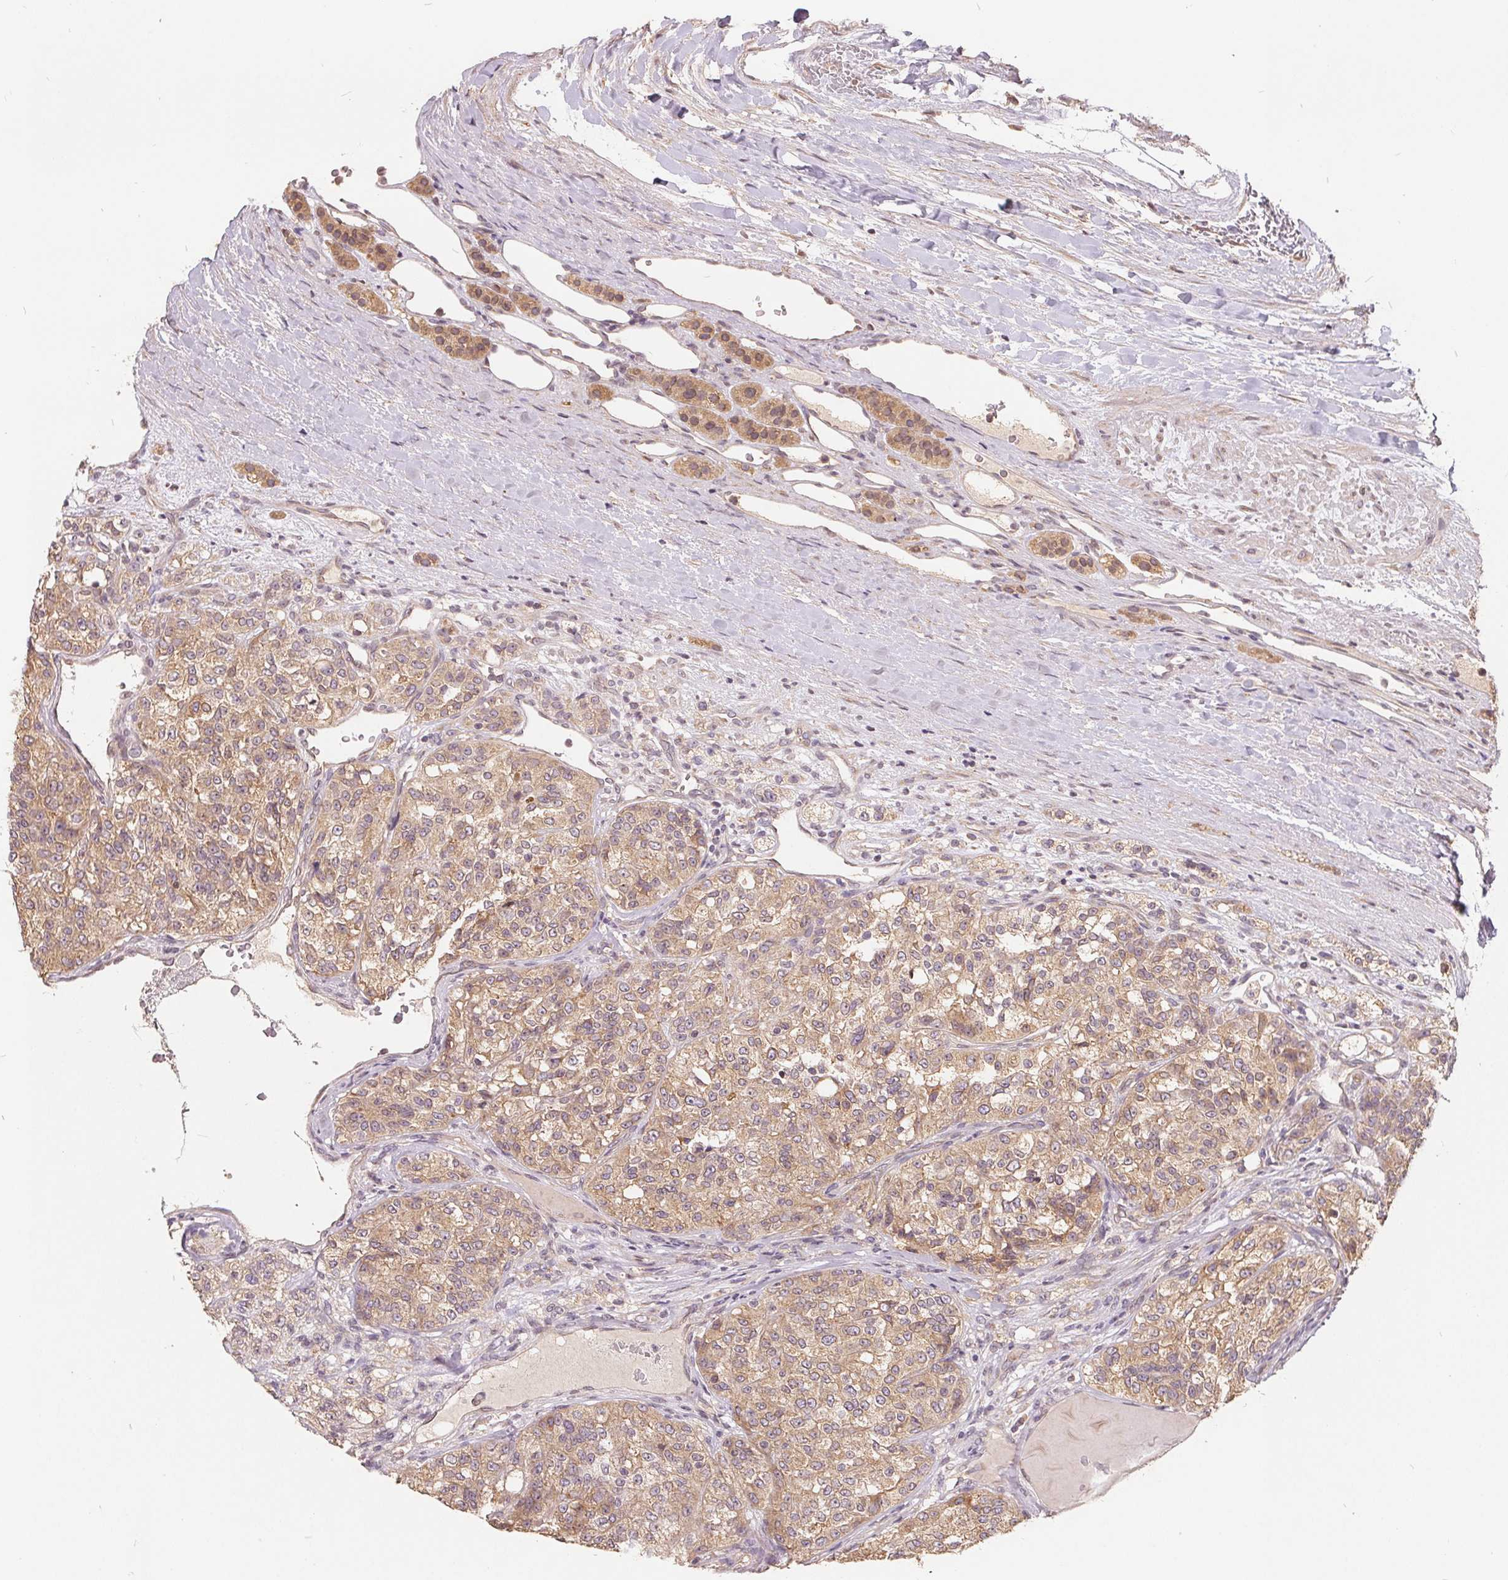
{"staining": {"intensity": "moderate", "quantity": ">75%", "location": "cytoplasmic/membranous"}, "tissue": "renal cancer", "cell_type": "Tumor cells", "image_type": "cancer", "snomed": [{"axis": "morphology", "description": "Adenocarcinoma, NOS"}, {"axis": "topography", "description": "Kidney"}], "caption": "A brown stain labels moderate cytoplasmic/membranous positivity of a protein in human renal adenocarcinoma tumor cells. (IHC, brightfield microscopy, high magnification).", "gene": "CDIPT", "patient": {"sex": "female", "age": 63}}